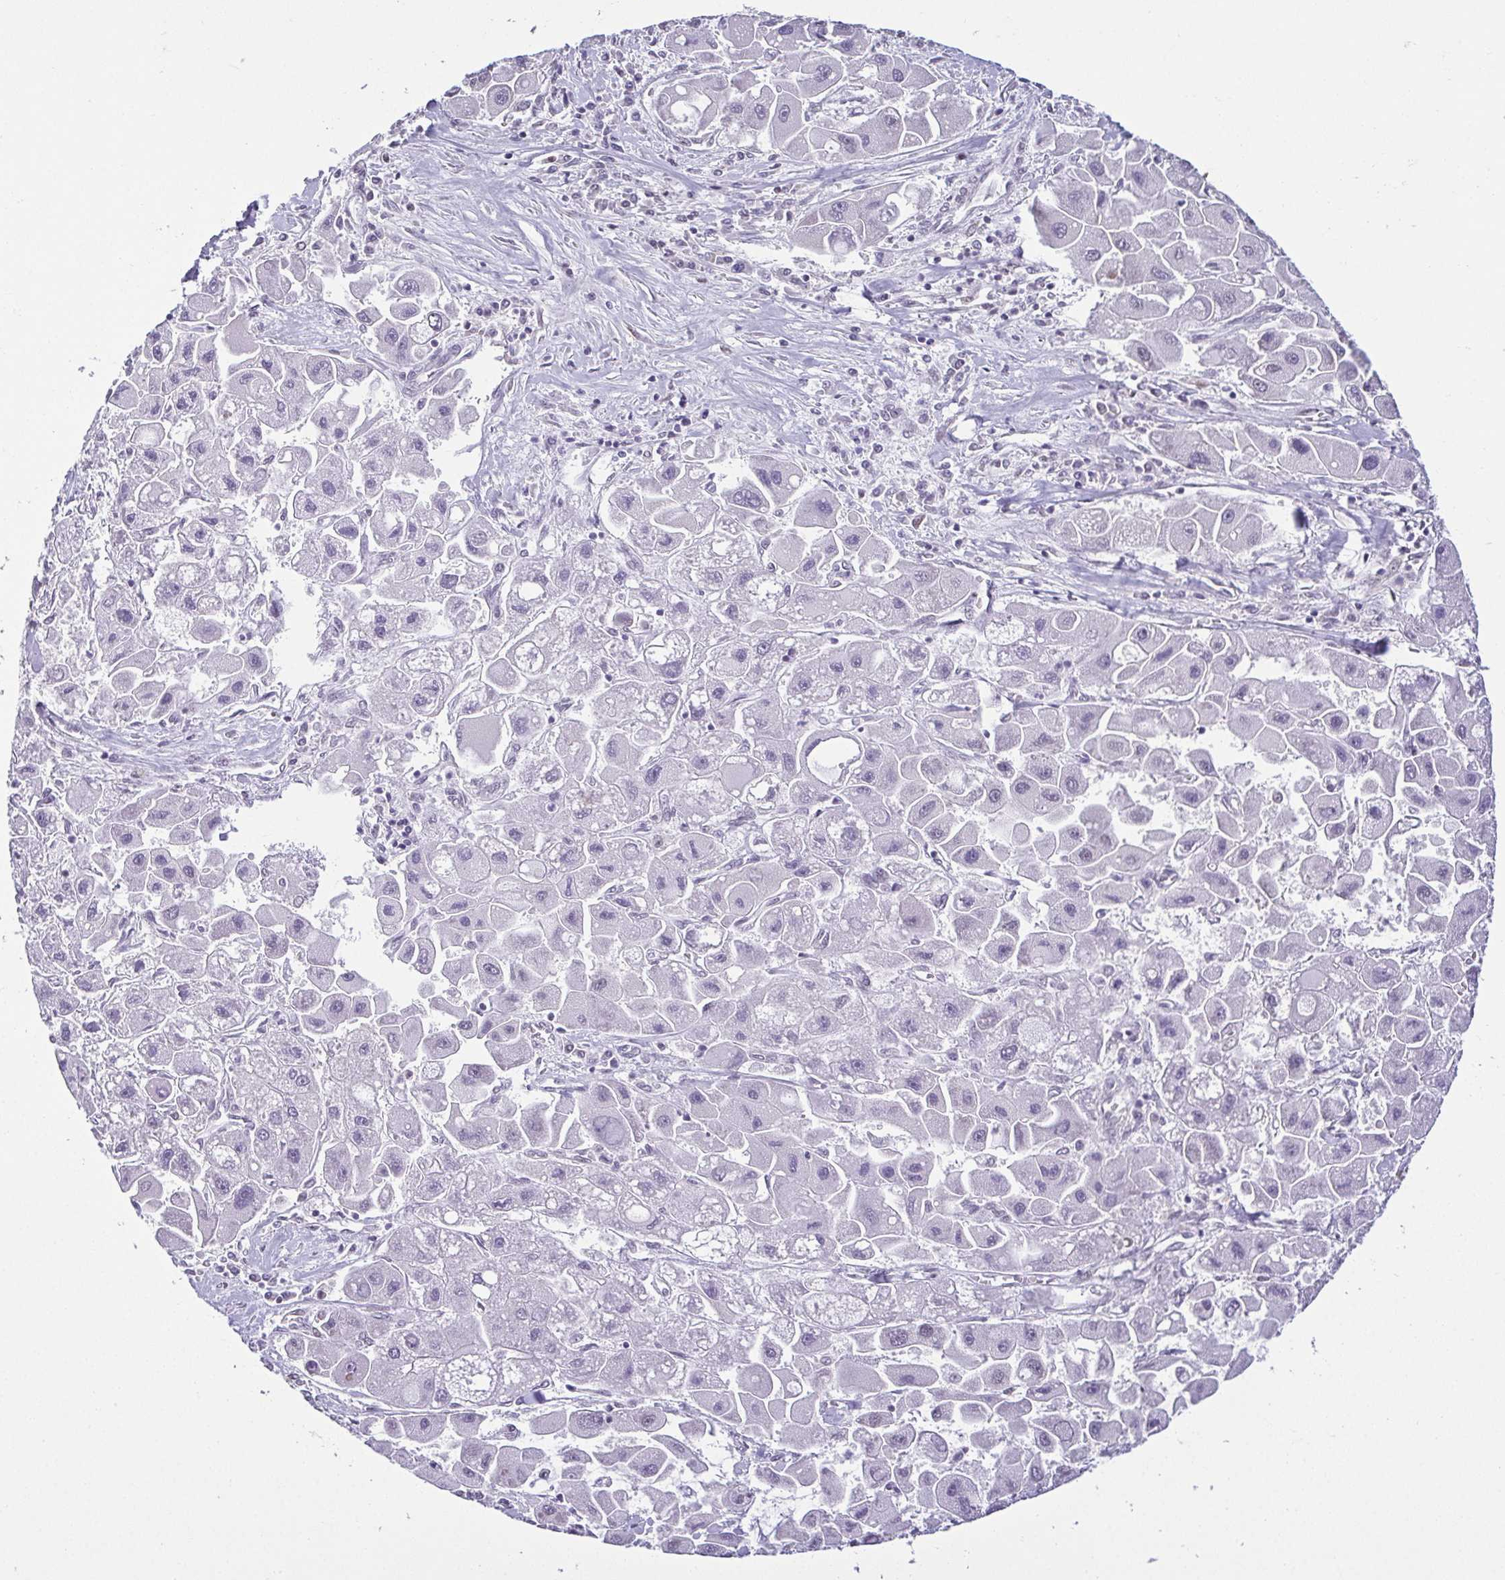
{"staining": {"intensity": "negative", "quantity": "none", "location": "none"}, "tissue": "liver cancer", "cell_type": "Tumor cells", "image_type": "cancer", "snomed": [{"axis": "morphology", "description": "Carcinoma, Hepatocellular, NOS"}, {"axis": "topography", "description": "Liver"}], "caption": "Tumor cells show no significant protein expression in liver cancer.", "gene": "RBM3", "patient": {"sex": "male", "age": 24}}